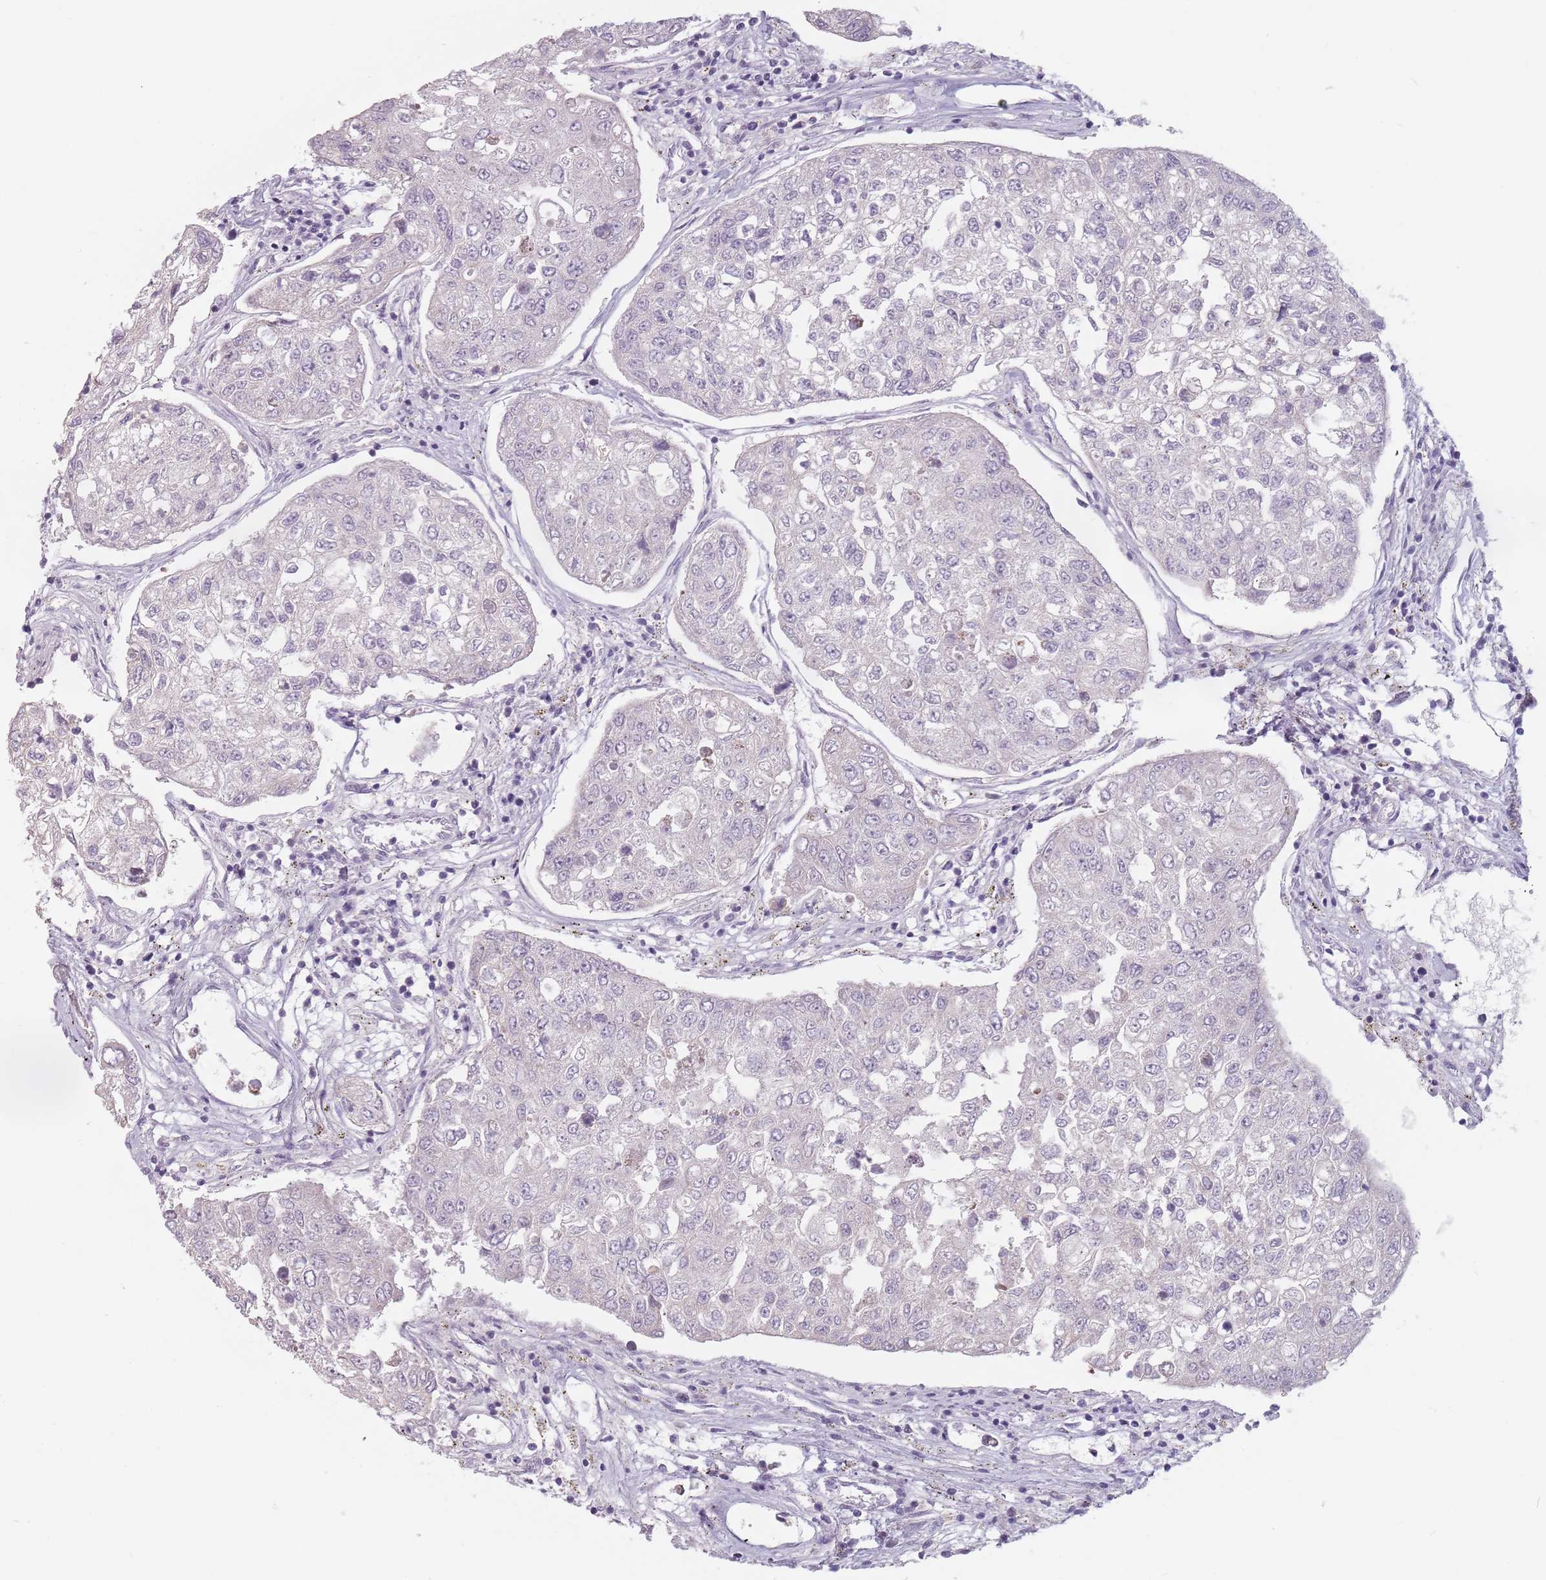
{"staining": {"intensity": "negative", "quantity": "none", "location": "none"}, "tissue": "urothelial cancer", "cell_type": "Tumor cells", "image_type": "cancer", "snomed": [{"axis": "morphology", "description": "Urothelial carcinoma, High grade"}, {"axis": "topography", "description": "Lymph node"}, {"axis": "topography", "description": "Urinary bladder"}], "caption": "There is no significant staining in tumor cells of urothelial carcinoma (high-grade).", "gene": "CEP19", "patient": {"sex": "male", "age": 51}}